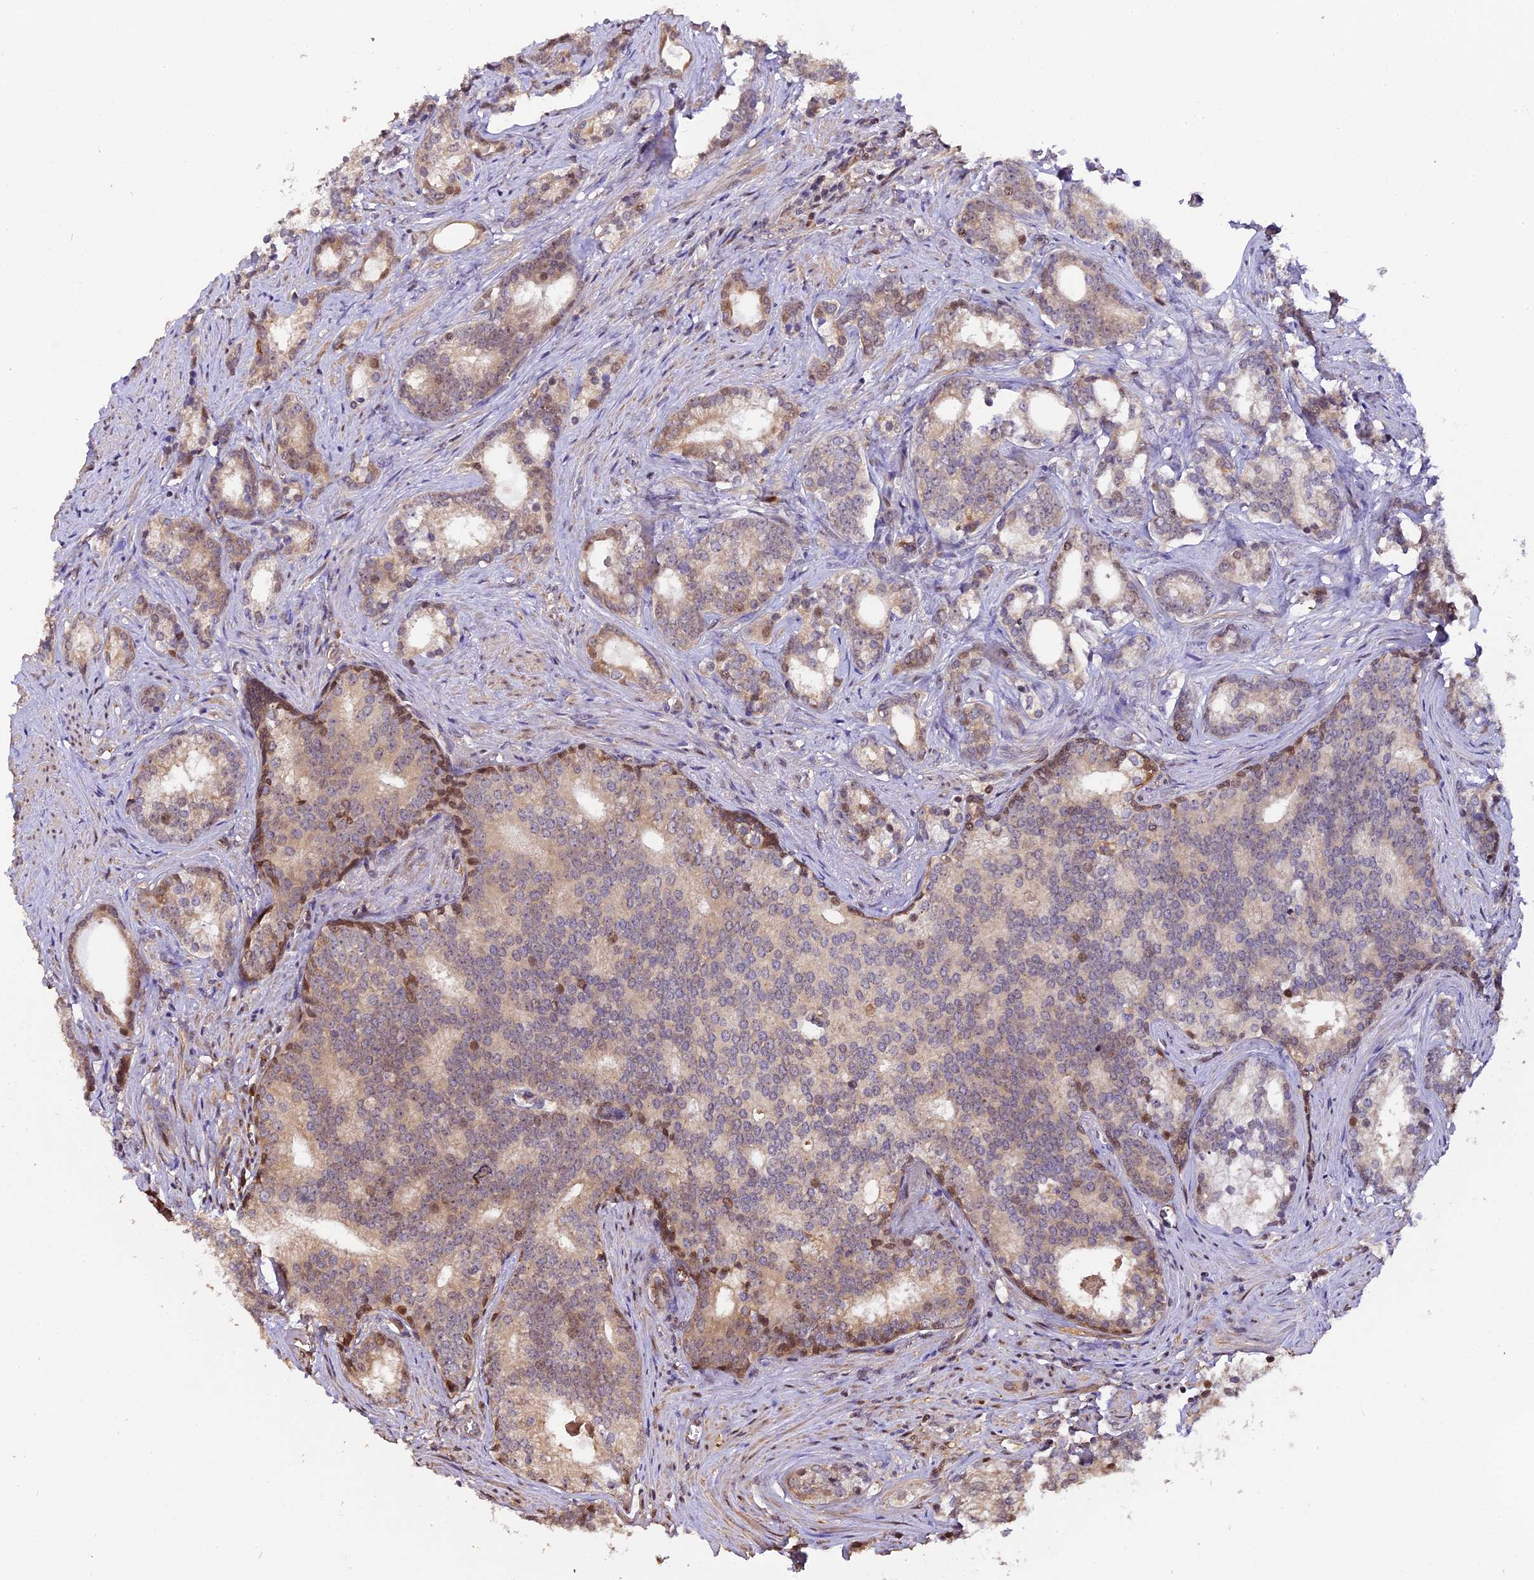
{"staining": {"intensity": "weak", "quantity": "25%-75%", "location": "cytoplasmic/membranous,nuclear"}, "tissue": "prostate cancer", "cell_type": "Tumor cells", "image_type": "cancer", "snomed": [{"axis": "morphology", "description": "Adenocarcinoma, Low grade"}, {"axis": "topography", "description": "Prostate"}], "caption": "A brown stain labels weak cytoplasmic/membranous and nuclear positivity of a protein in human adenocarcinoma (low-grade) (prostate) tumor cells.", "gene": "HERPUD1", "patient": {"sex": "male", "age": 71}}